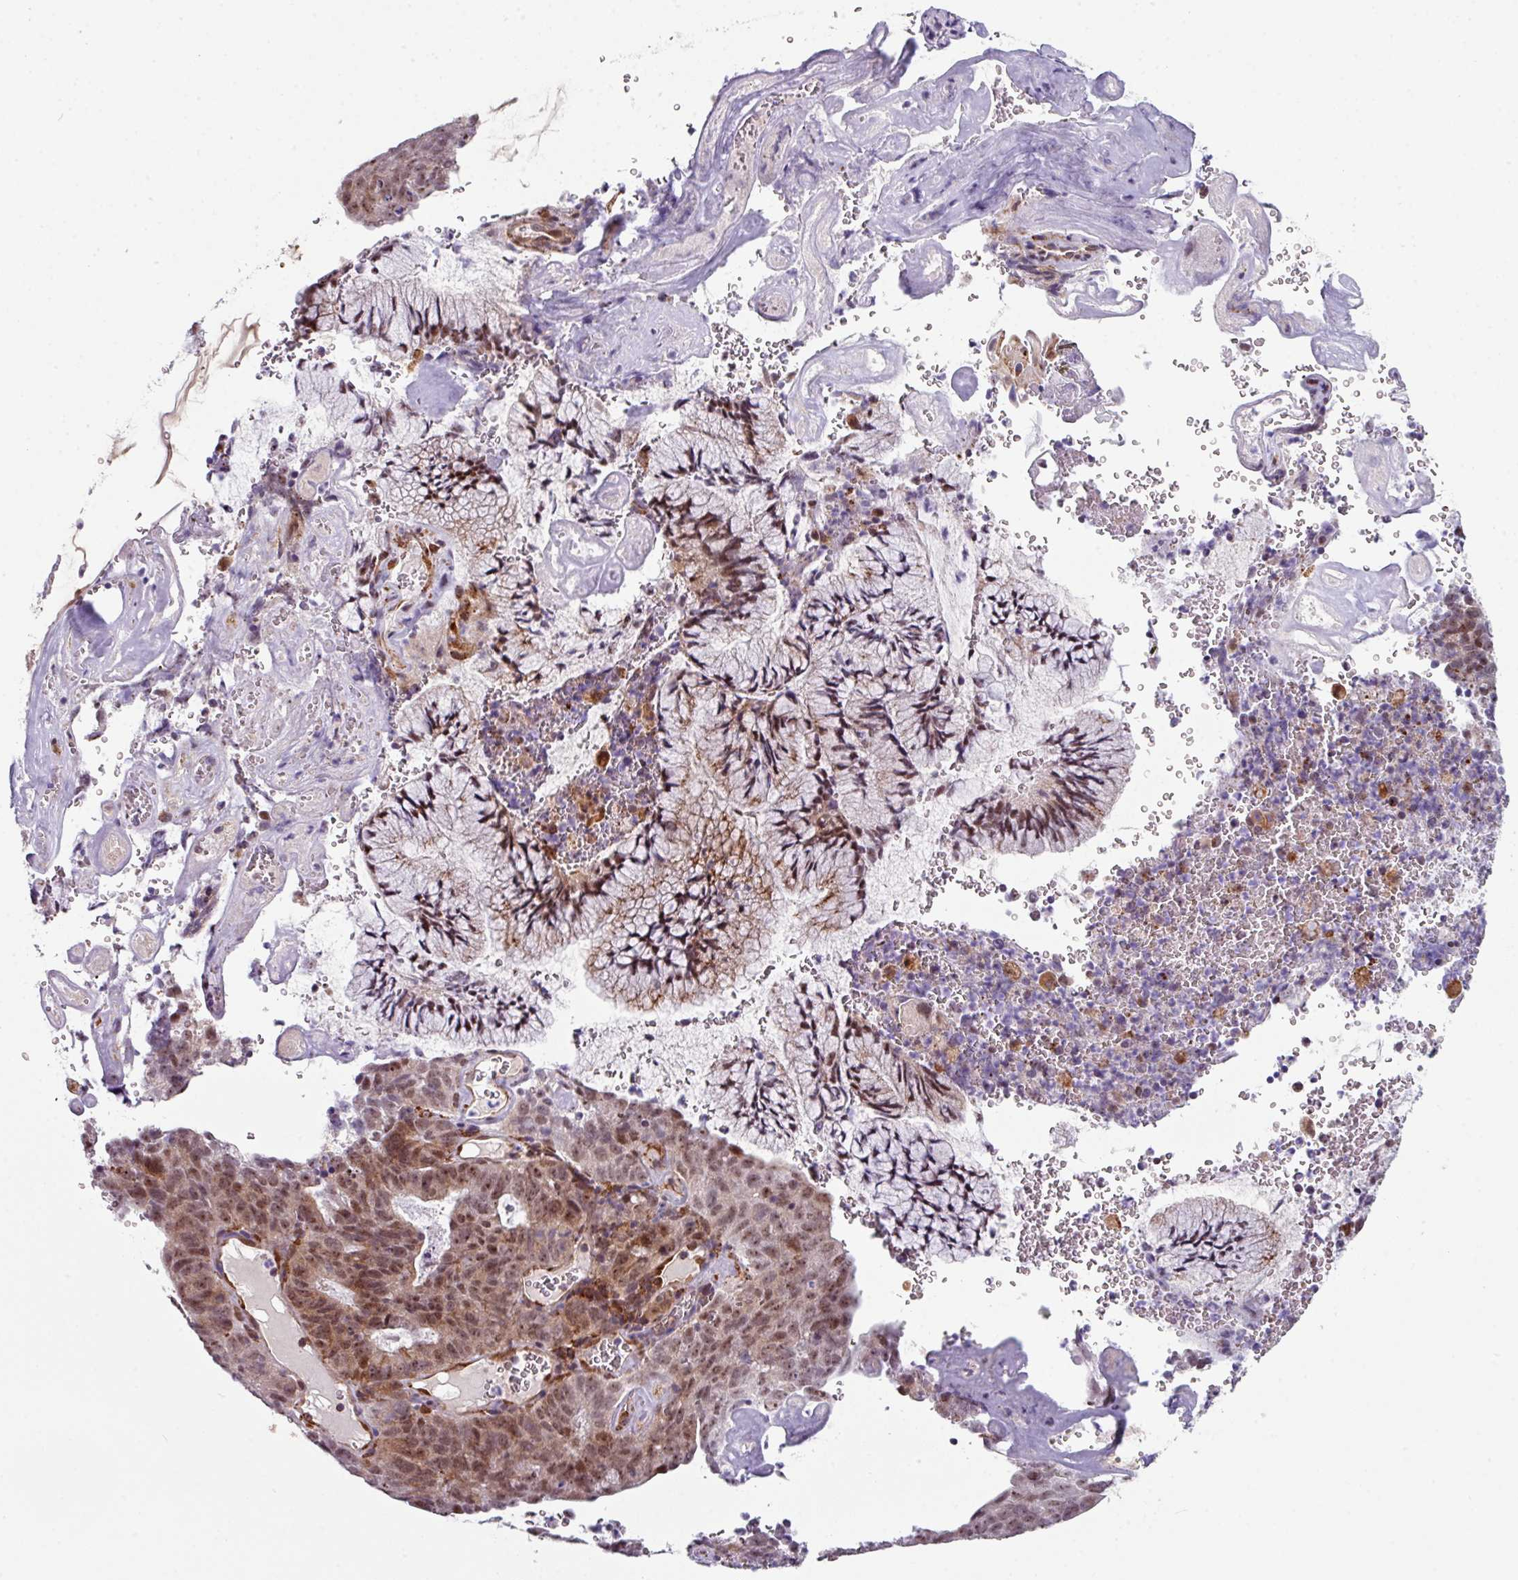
{"staining": {"intensity": "moderate", "quantity": ">75%", "location": "cytoplasmic/membranous,nuclear"}, "tissue": "cervical cancer", "cell_type": "Tumor cells", "image_type": "cancer", "snomed": [{"axis": "morphology", "description": "Adenocarcinoma, NOS"}, {"axis": "topography", "description": "Cervix"}], "caption": "Cervical adenocarcinoma stained with immunohistochemistry (IHC) displays moderate cytoplasmic/membranous and nuclear expression in about >75% of tumor cells.", "gene": "BMS1", "patient": {"sex": "female", "age": 38}}